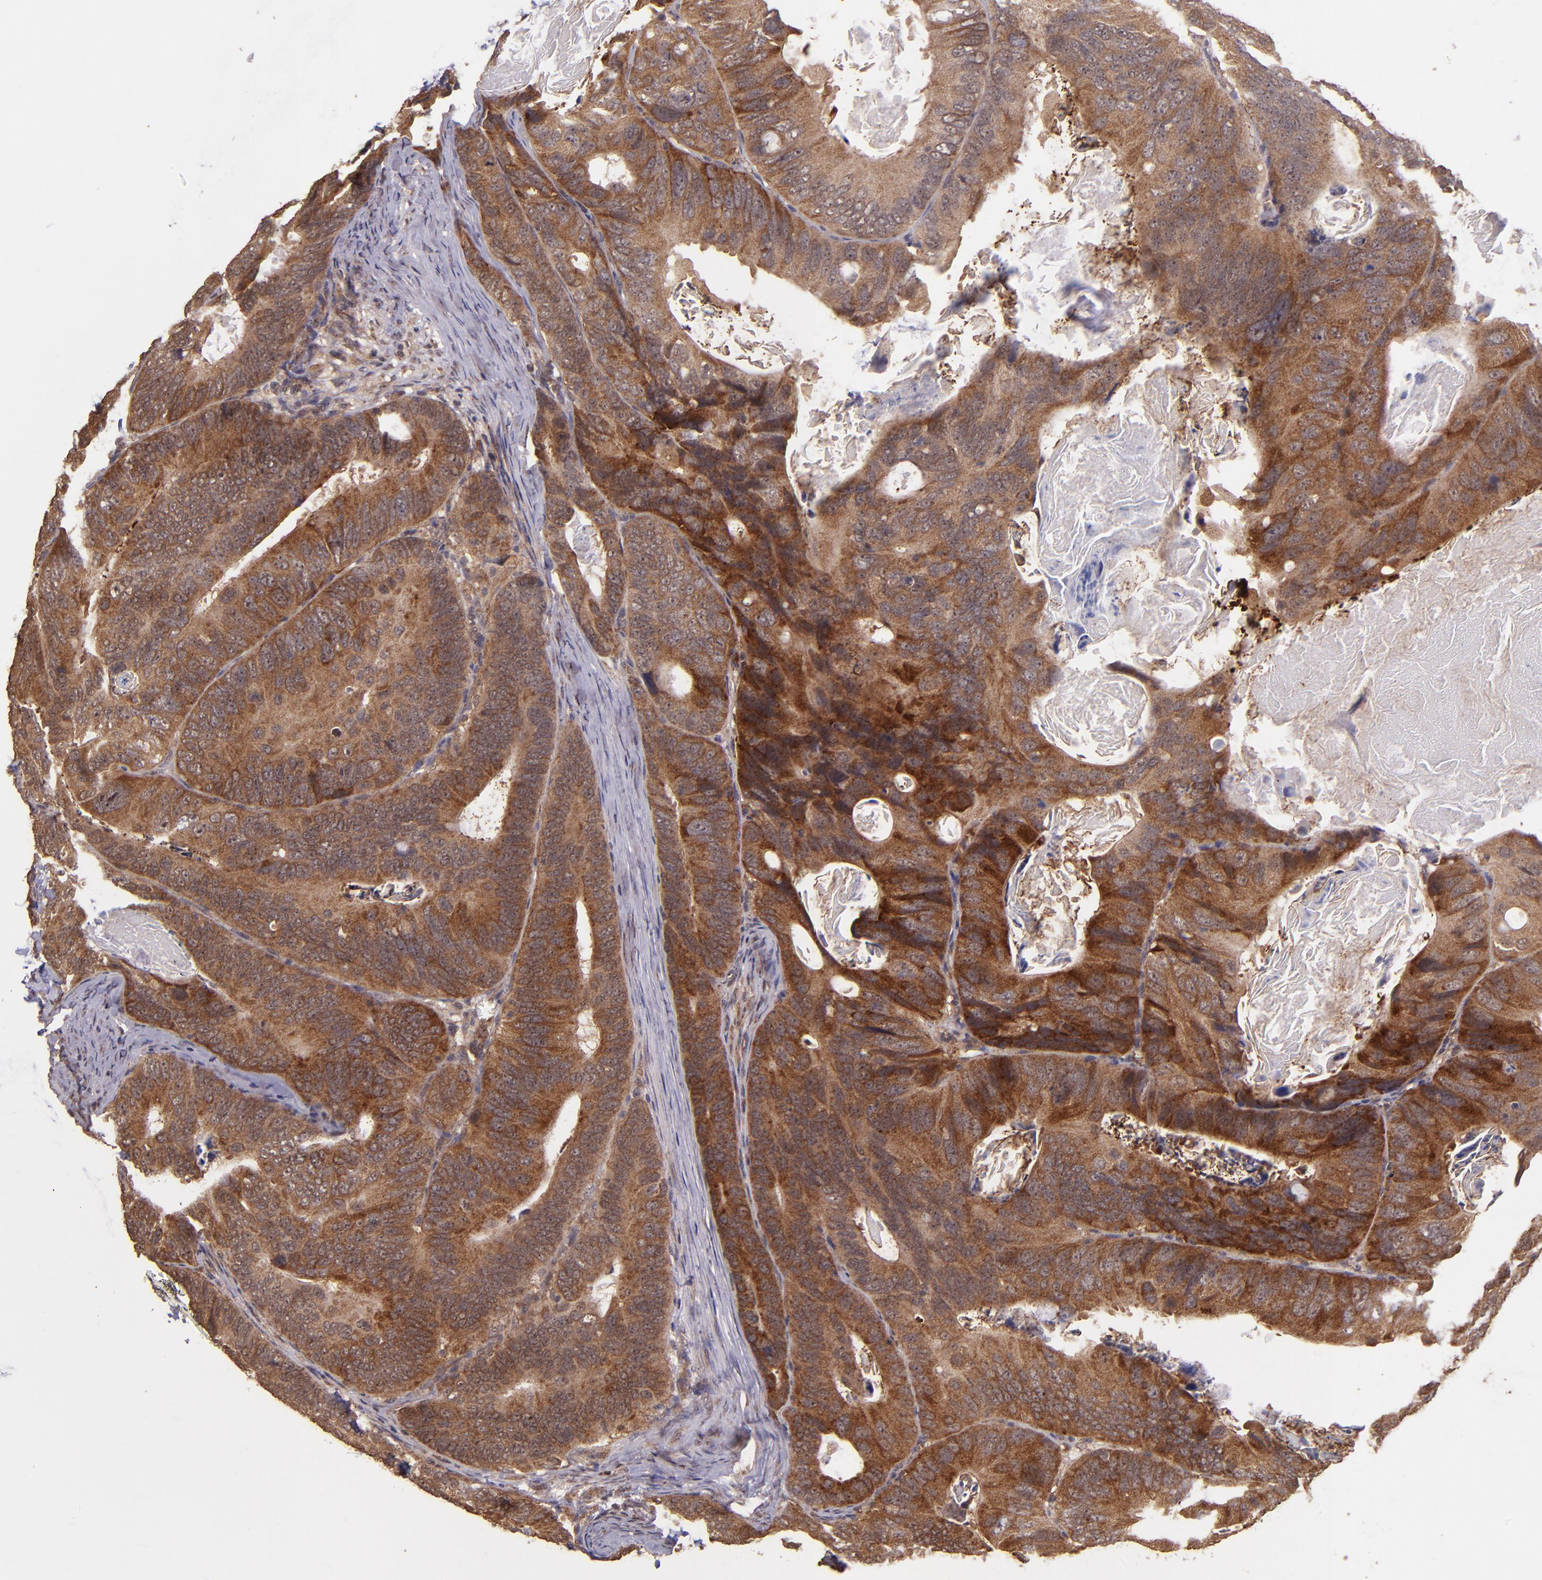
{"staining": {"intensity": "strong", "quantity": ">75%", "location": "cytoplasmic/membranous"}, "tissue": "colorectal cancer", "cell_type": "Tumor cells", "image_type": "cancer", "snomed": [{"axis": "morphology", "description": "Adenocarcinoma, NOS"}, {"axis": "topography", "description": "Colon"}], "caption": "Strong cytoplasmic/membranous protein expression is appreciated in approximately >75% of tumor cells in colorectal cancer (adenocarcinoma). Using DAB (3,3'-diaminobenzidine) (brown) and hematoxylin (blue) stains, captured at high magnification using brightfield microscopy.", "gene": "USP51", "patient": {"sex": "female", "age": 55}}